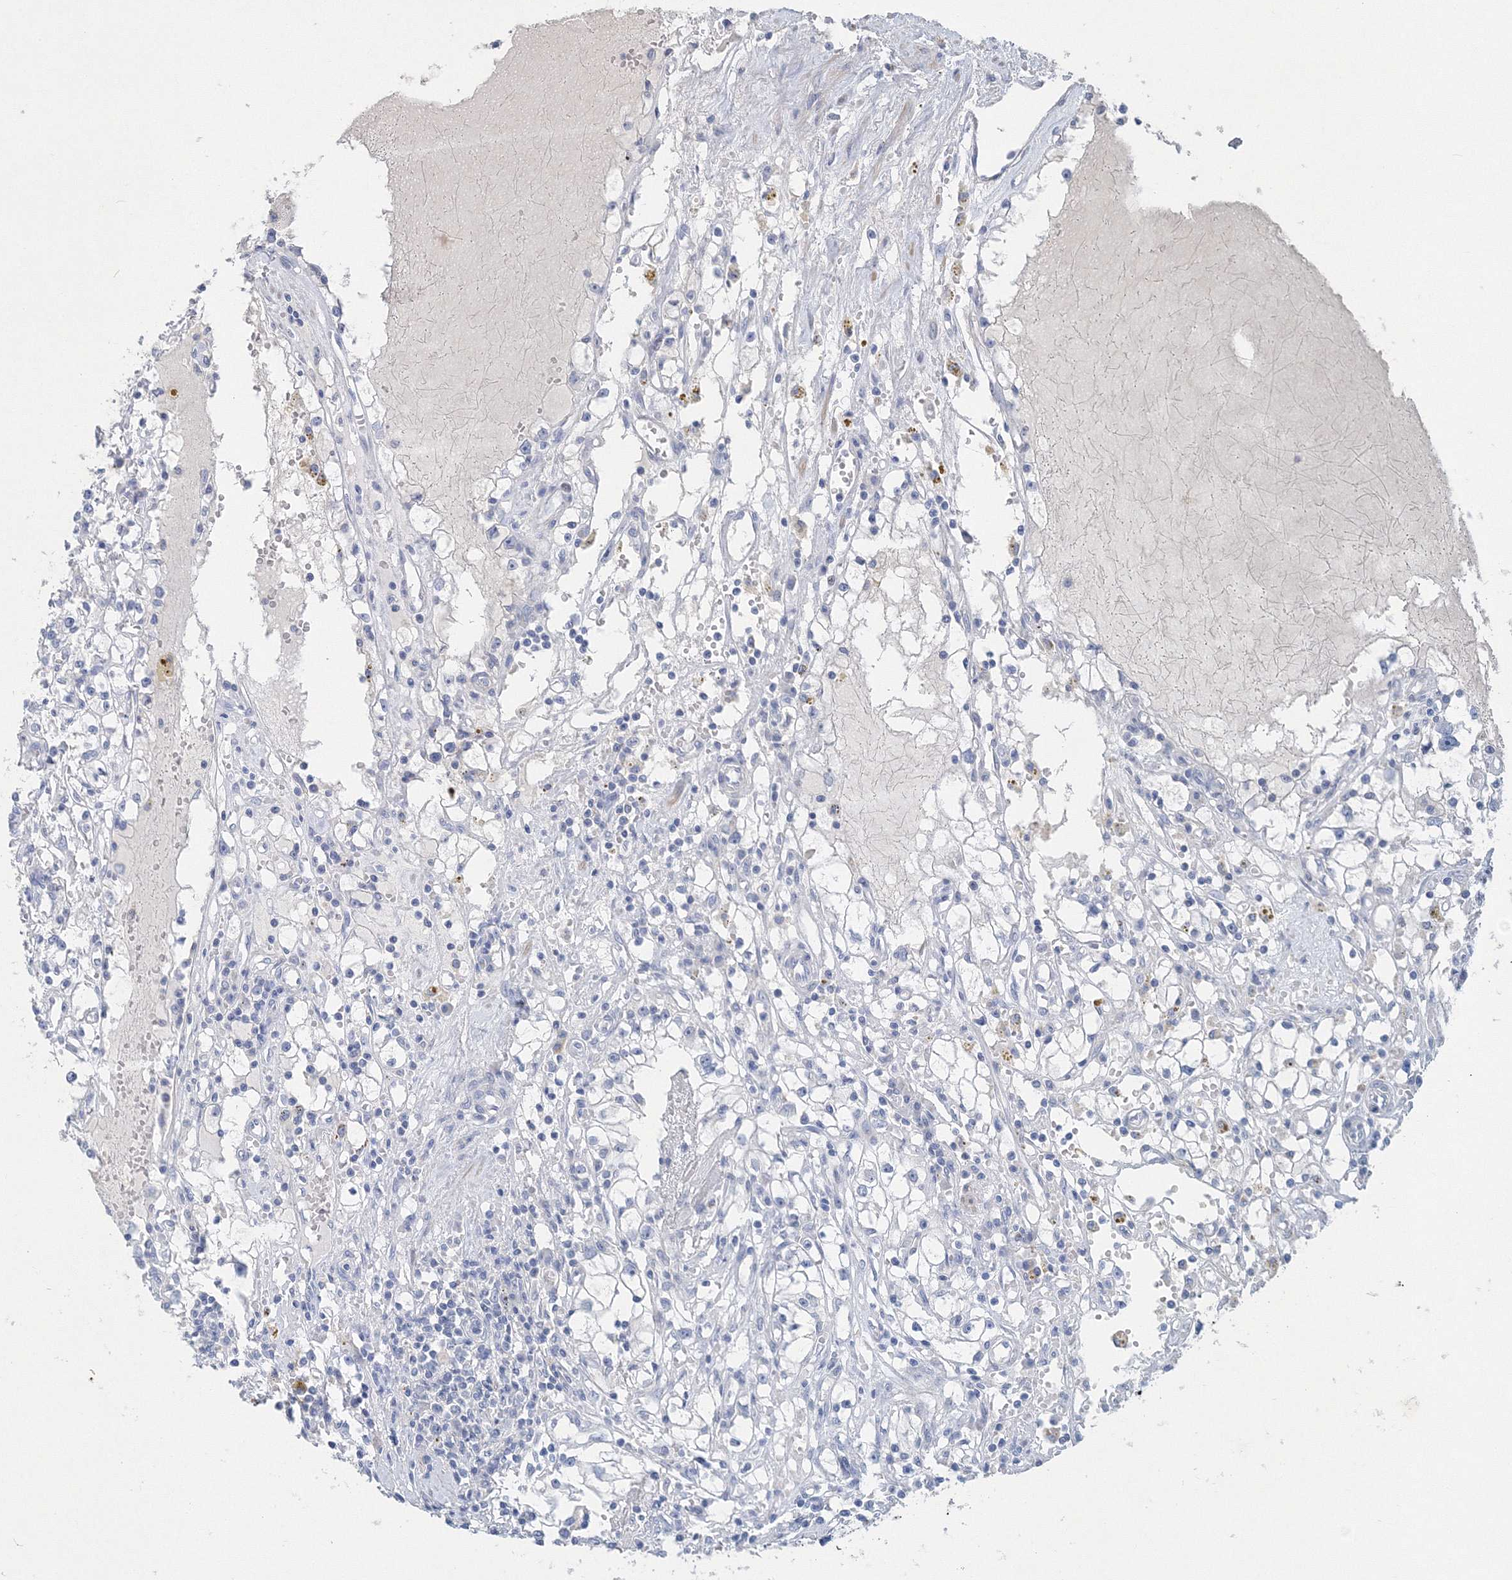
{"staining": {"intensity": "negative", "quantity": "none", "location": "none"}, "tissue": "renal cancer", "cell_type": "Tumor cells", "image_type": "cancer", "snomed": [{"axis": "morphology", "description": "Adenocarcinoma, NOS"}, {"axis": "topography", "description": "Kidney"}], "caption": "Tumor cells are negative for brown protein staining in renal cancer (adenocarcinoma). (DAB (3,3'-diaminobenzidine) immunohistochemistry with hematoxylin counter stain).", "gene": "OSBPL6", "patient": {"sex": "male", "age": 56}}